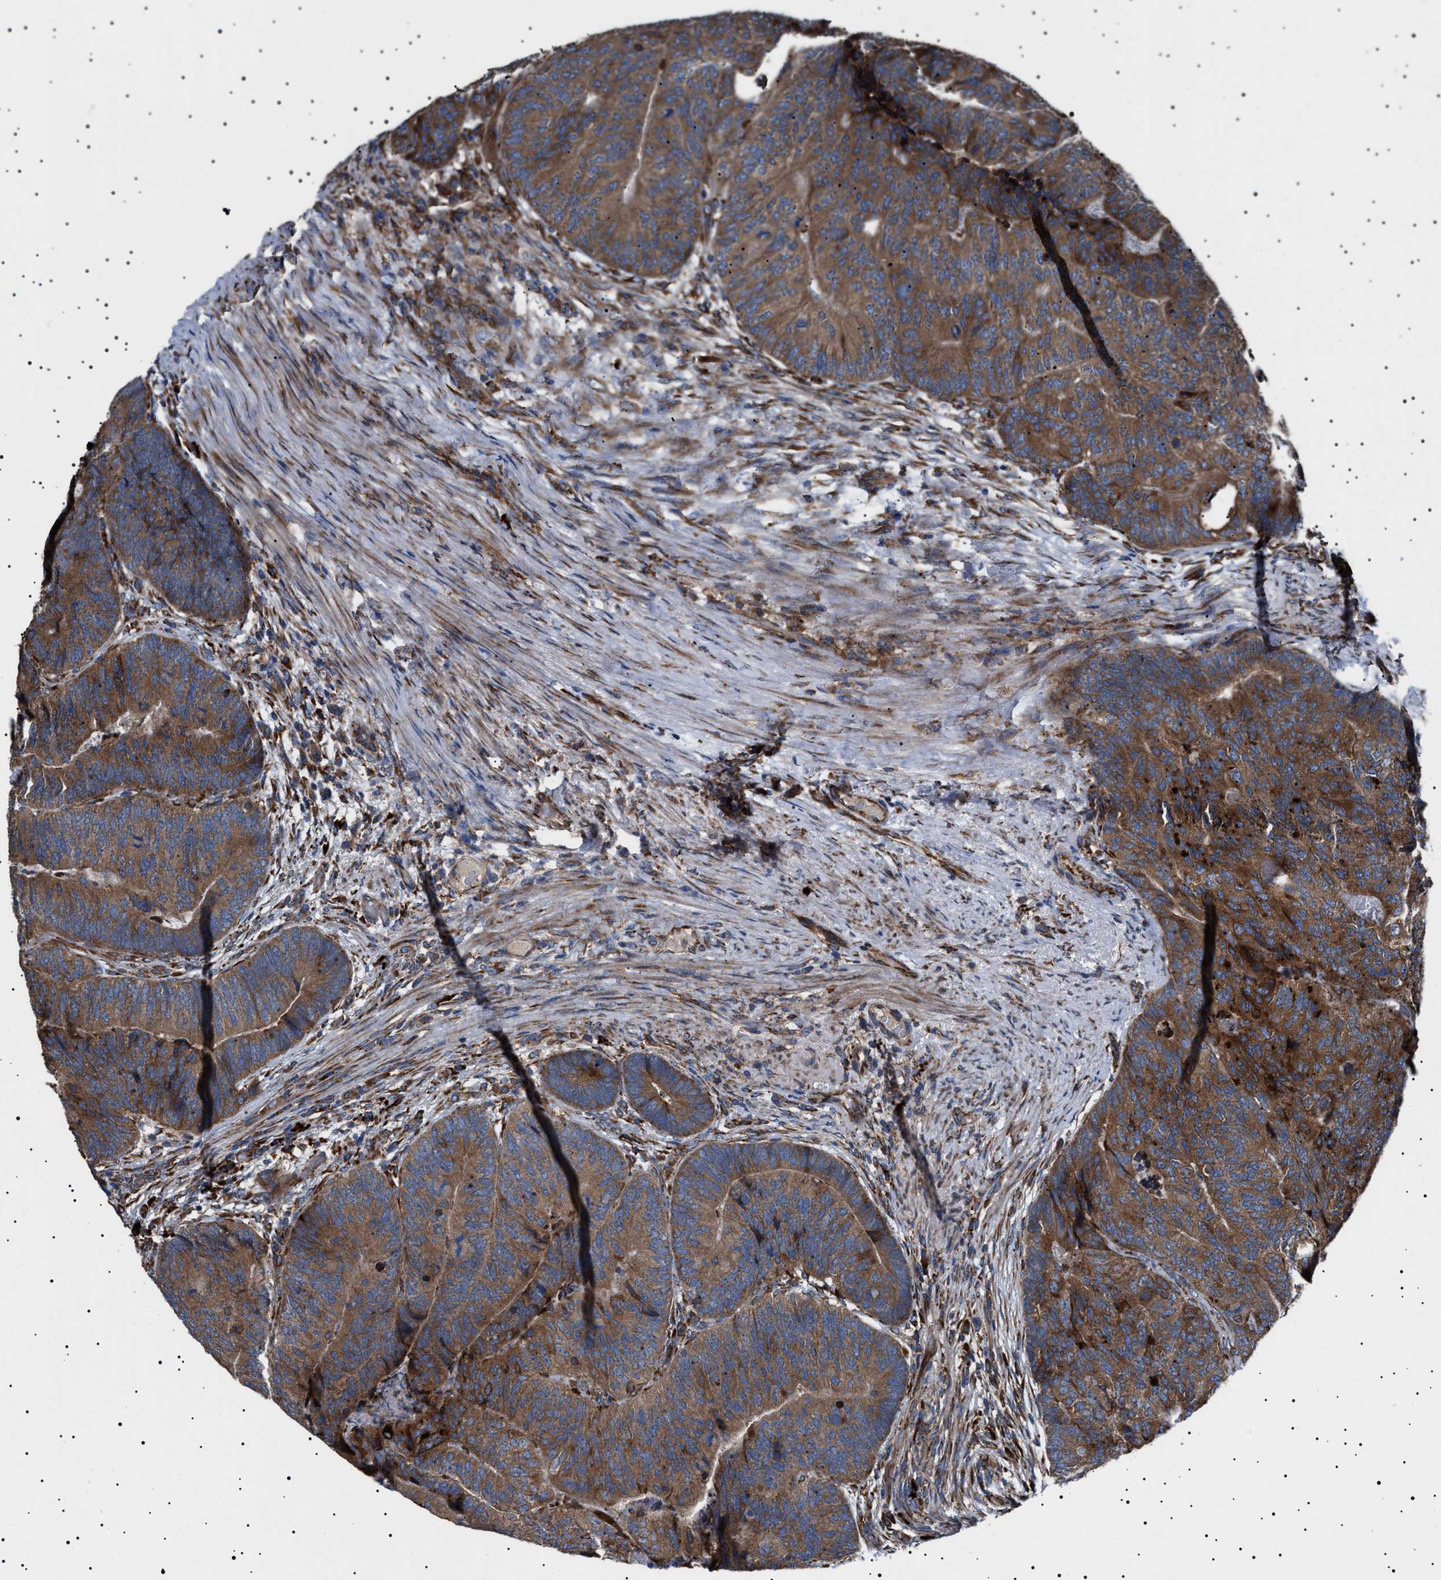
{"staining": {"intensity": "moderate", "quantity": ">75%", "location": "cytoplasmic/membranous"}, "tissue": "colorectal cancer", "cell_type": "Tumor cells", "image_type": "cancer", "snomed": [{"axis": "morphology", "description": "Adenocarcinoma, NOS"}, {"axis": "topography", "description": "Colon"}], "caption": "Colorectal cancer stained with a brown dye exhibits moderate cytoplasmic/membranous positive expression in approximately >75% of tumor cells.", "gene": "TOP1MT", "patient": {"sex": "female", "age": 67}}